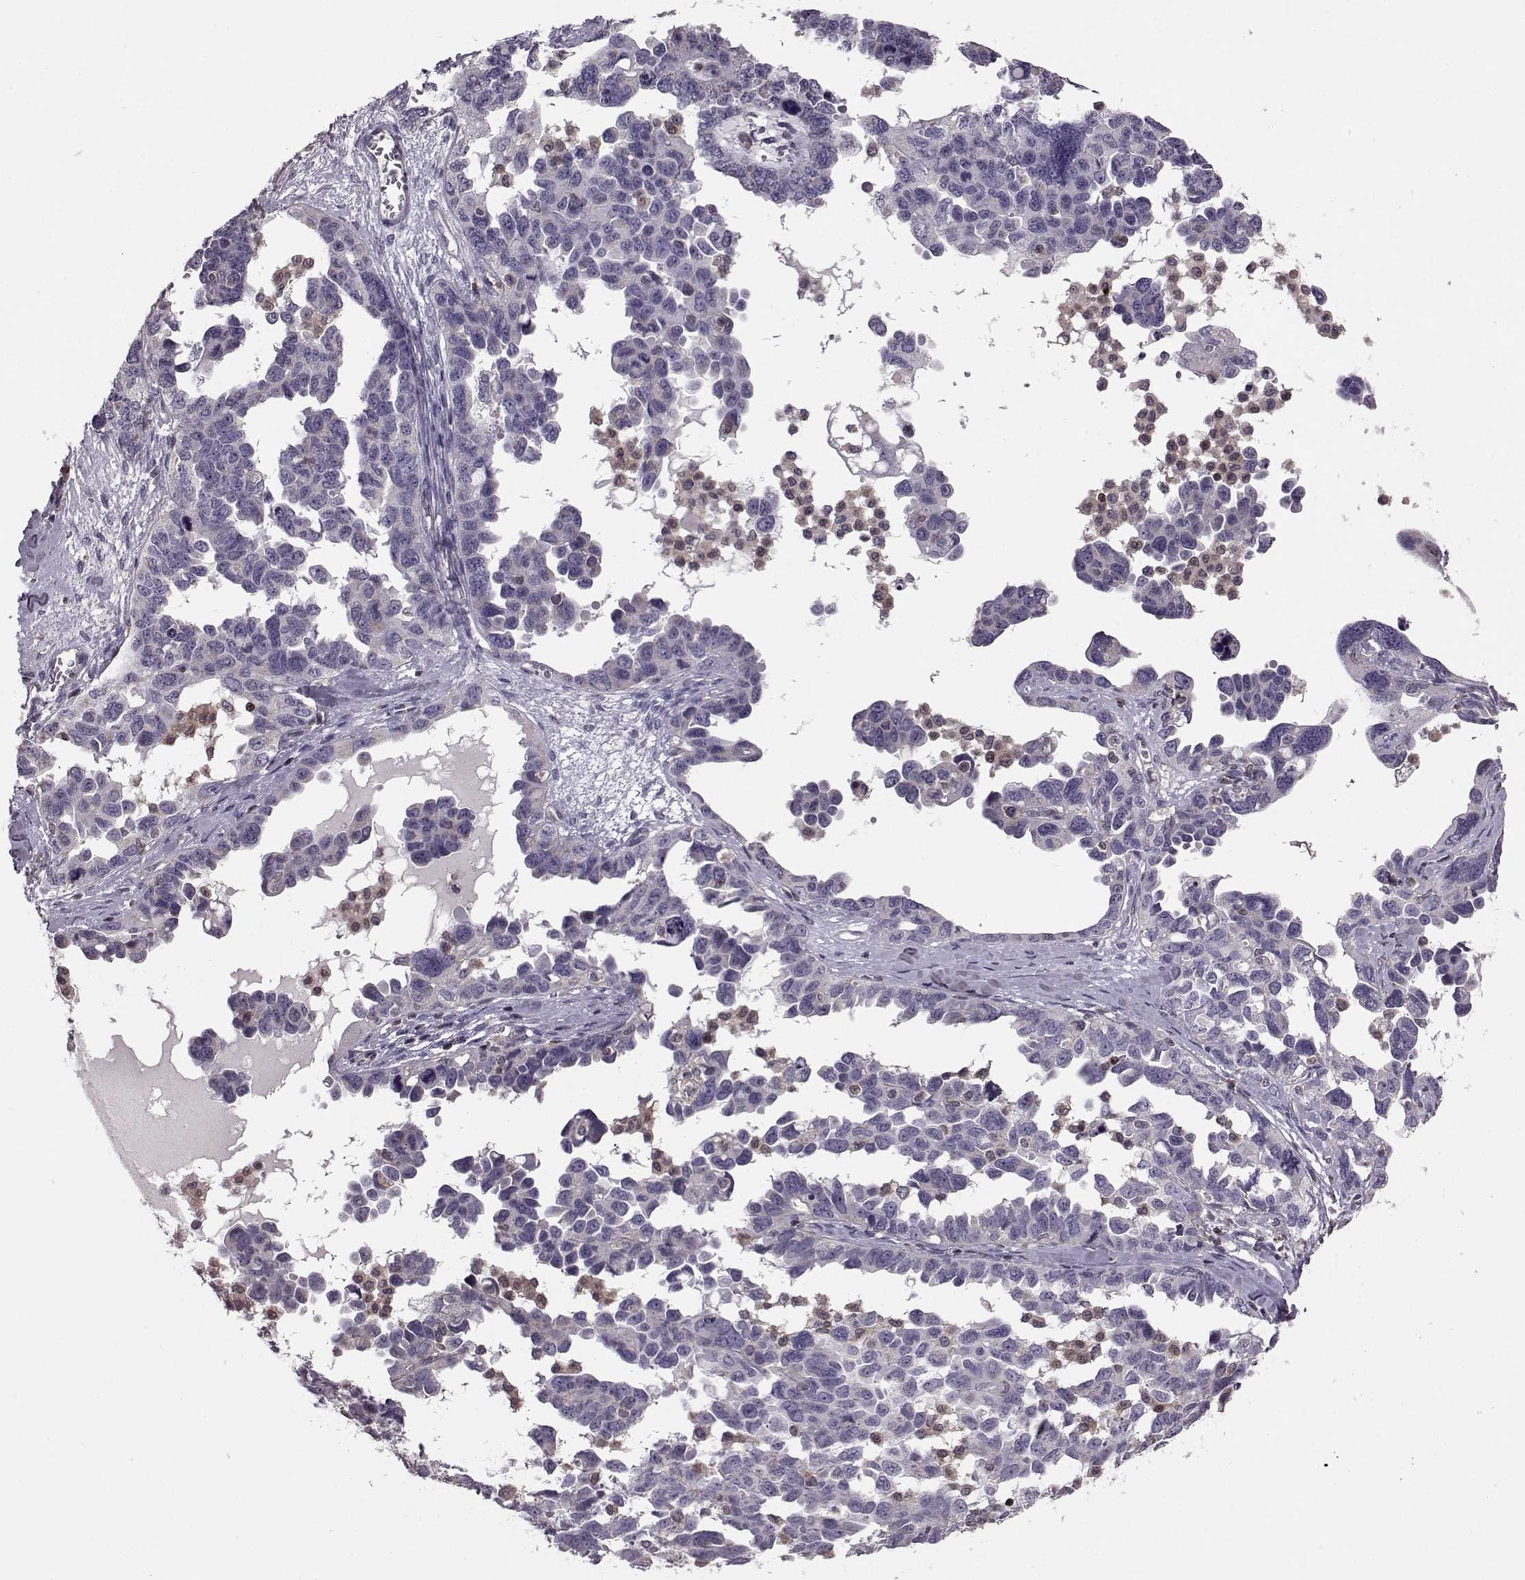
{"staining": {"intensity": "negative", "quantity": "none", "location": "none"}, "tissue": "ovarian cancer", "cell_type": "Tumor cells", "image_type": "cancer", "snomed": [{"axis": "morphology", "description": "Cystadenocarcinoma, serous, NOS"}, {"axis": "topography", "description": "Ovary"}], "caption": "Immunohistochemical staining of human serous cystadenocarcinoma (ovarian) demonstrates no significant expression in tumor cells. Brightfield microscopy of IHC stained with DAB (brown) and hematoxylin (blue), captured at high magnification.", "gene": "CDC42SE1", "patient": {"sex": "female", "age": 69}}